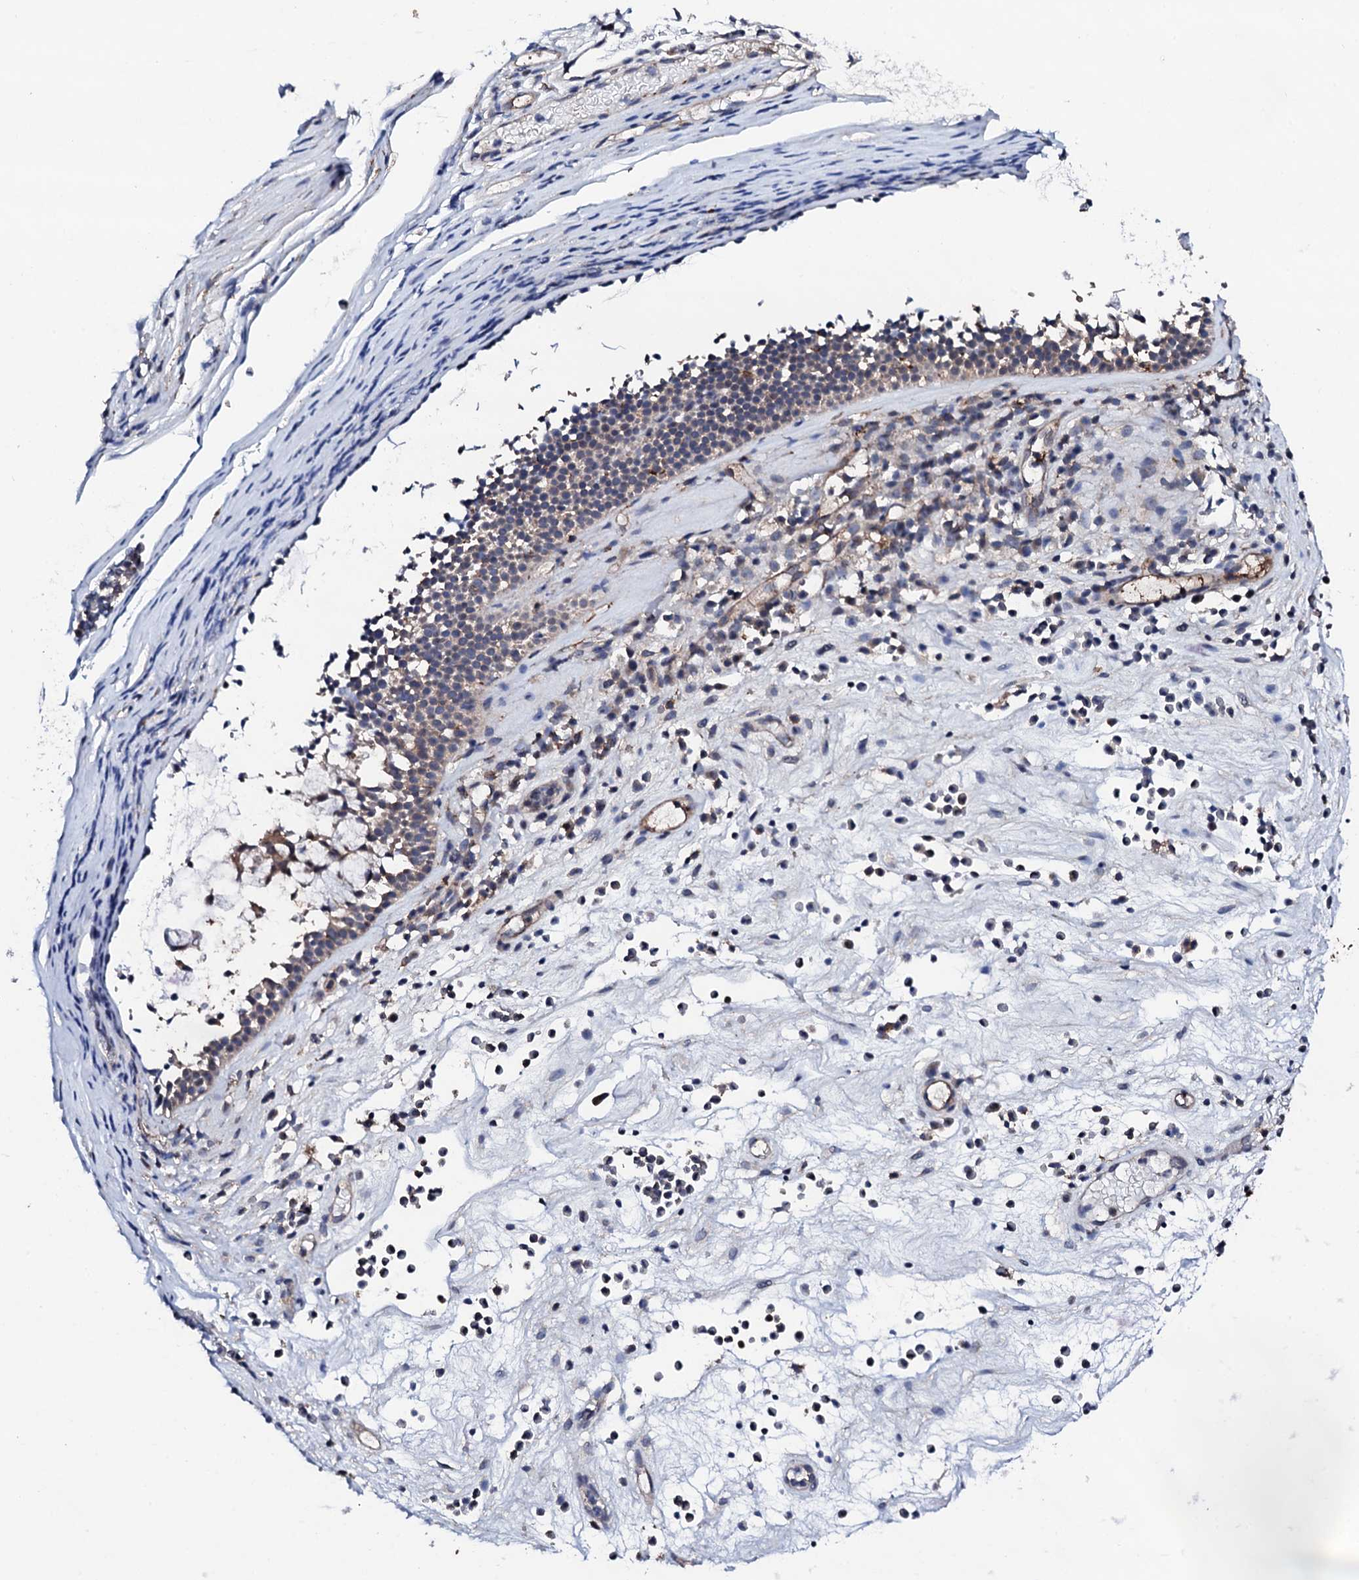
{"staining": {"intensity": "weak", "quantity": "<25%", "location": "cytoplasmic/membranous"}, "tissue": "nasopharynx", "cell_type": "Respiratory epithelial cells", "image_type": "normal", "snomed": [{"axis": "morphology", "description": "Normal tissue, NOS"}, {"axis": "morphology", "description": "Inflammation, NOS"}, {"axis": "morphology", "description": "Malignant melanoma, Metastatic site"}, {"axis": "topography", "description": "Nasopharynx"}], "caption": "Protein analysis of benign nasopharynx shows no significant positivity in respiratory epithelial cells.", "gene": "EDC3", "patient": {"sex": "male", "age": 70}}